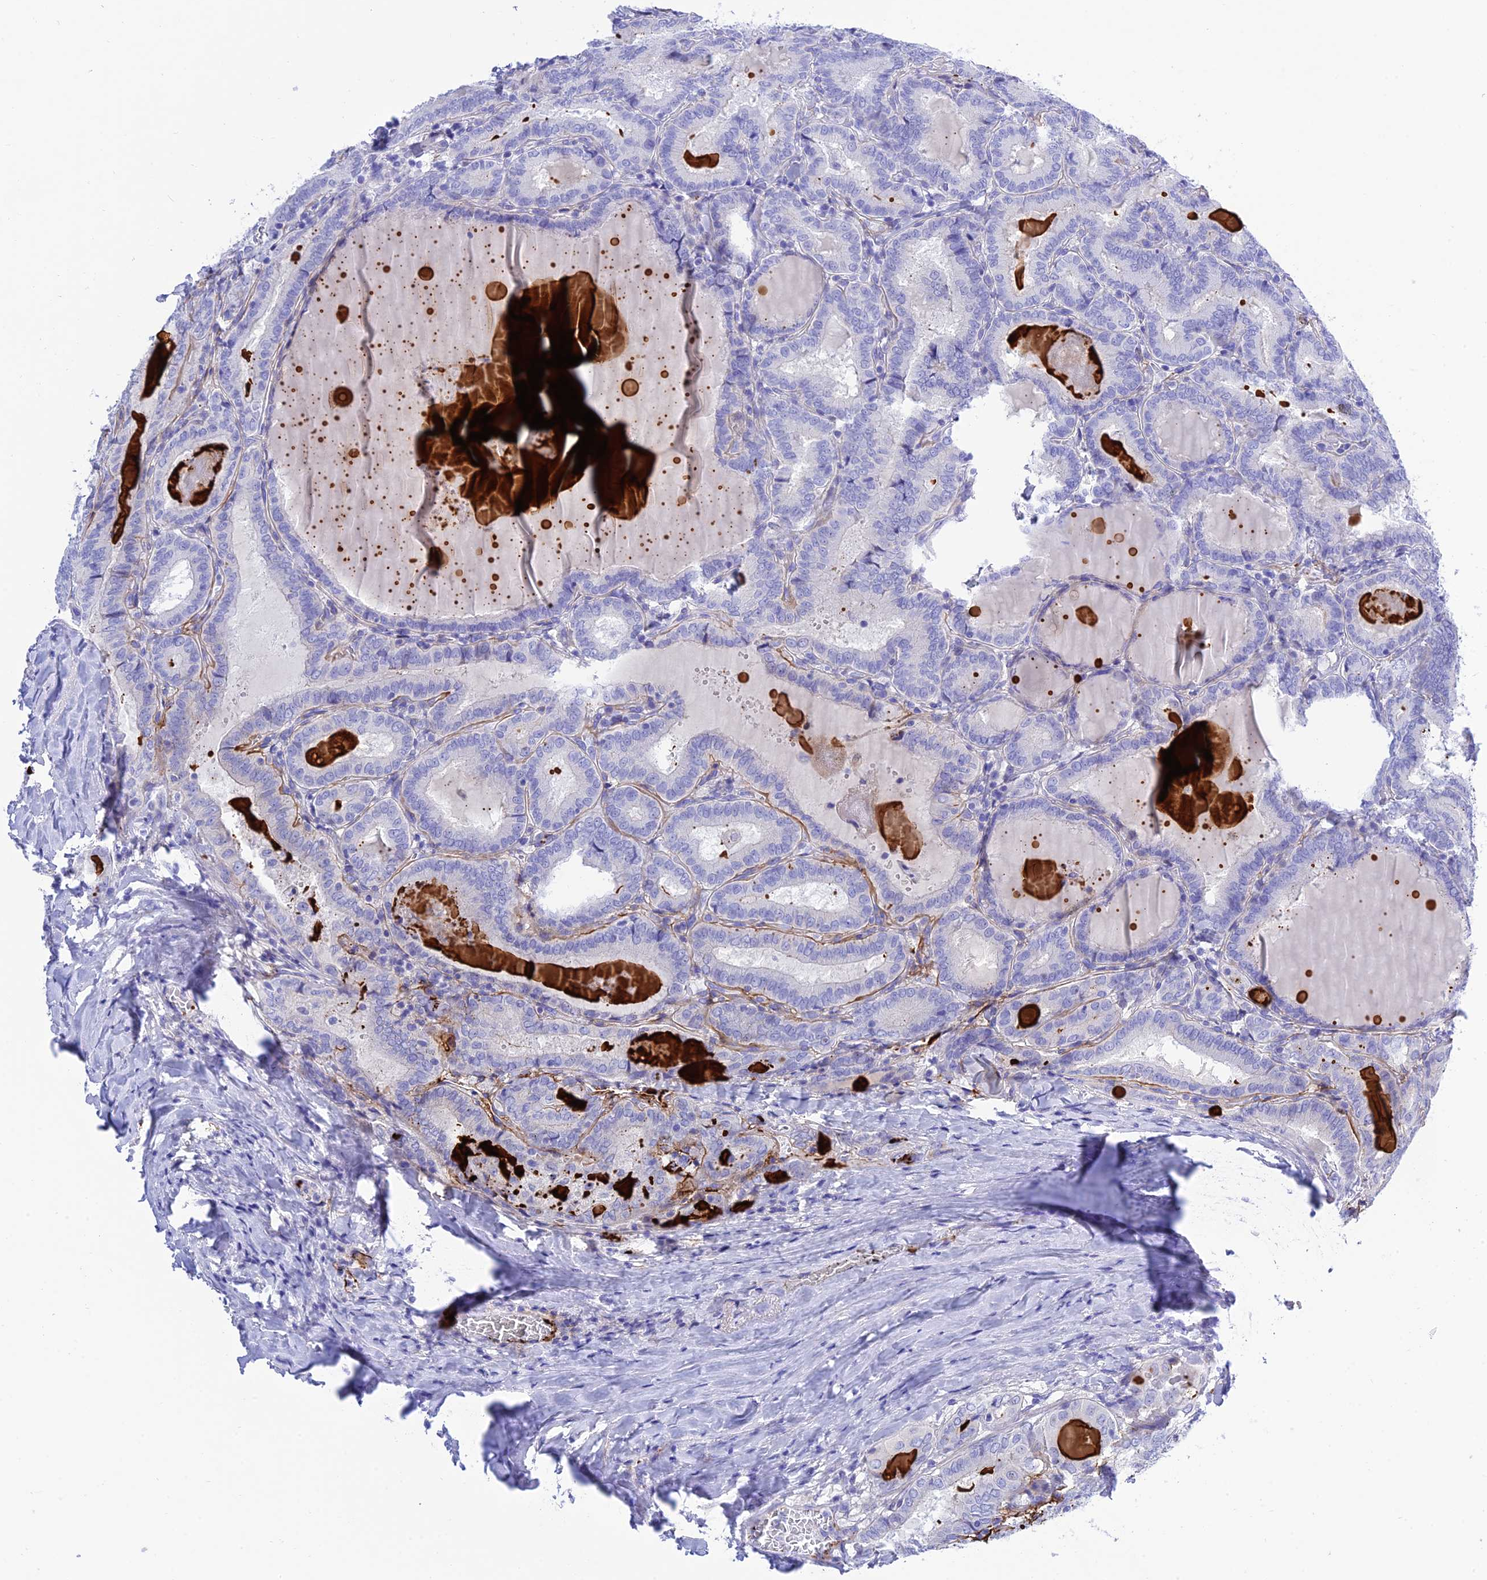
{"staining": {"intensity": "negative", "quantity": "none", "location": "none"}, "tissue": "thyroid cancer", "cell_type": "Tumor cells", "image_type": "cancer", "snomed": [{"axis": "morphology", "description": "Papillary adenocarcinoma, NOS"}, {"axis": "topography", "description": "Thyroid gland"}], "caption": "Immunohistochemical staining of thyroid cancer demonstrates no significant positivity in tumor cells. The staining is performed using DAB (3,3'-diaminobenzidine) brown chromogen with nuclei counter-stained in using hematoxylin.", "gene": "FRA10AC1", "patient": {"sex": "female", "age": 72}}